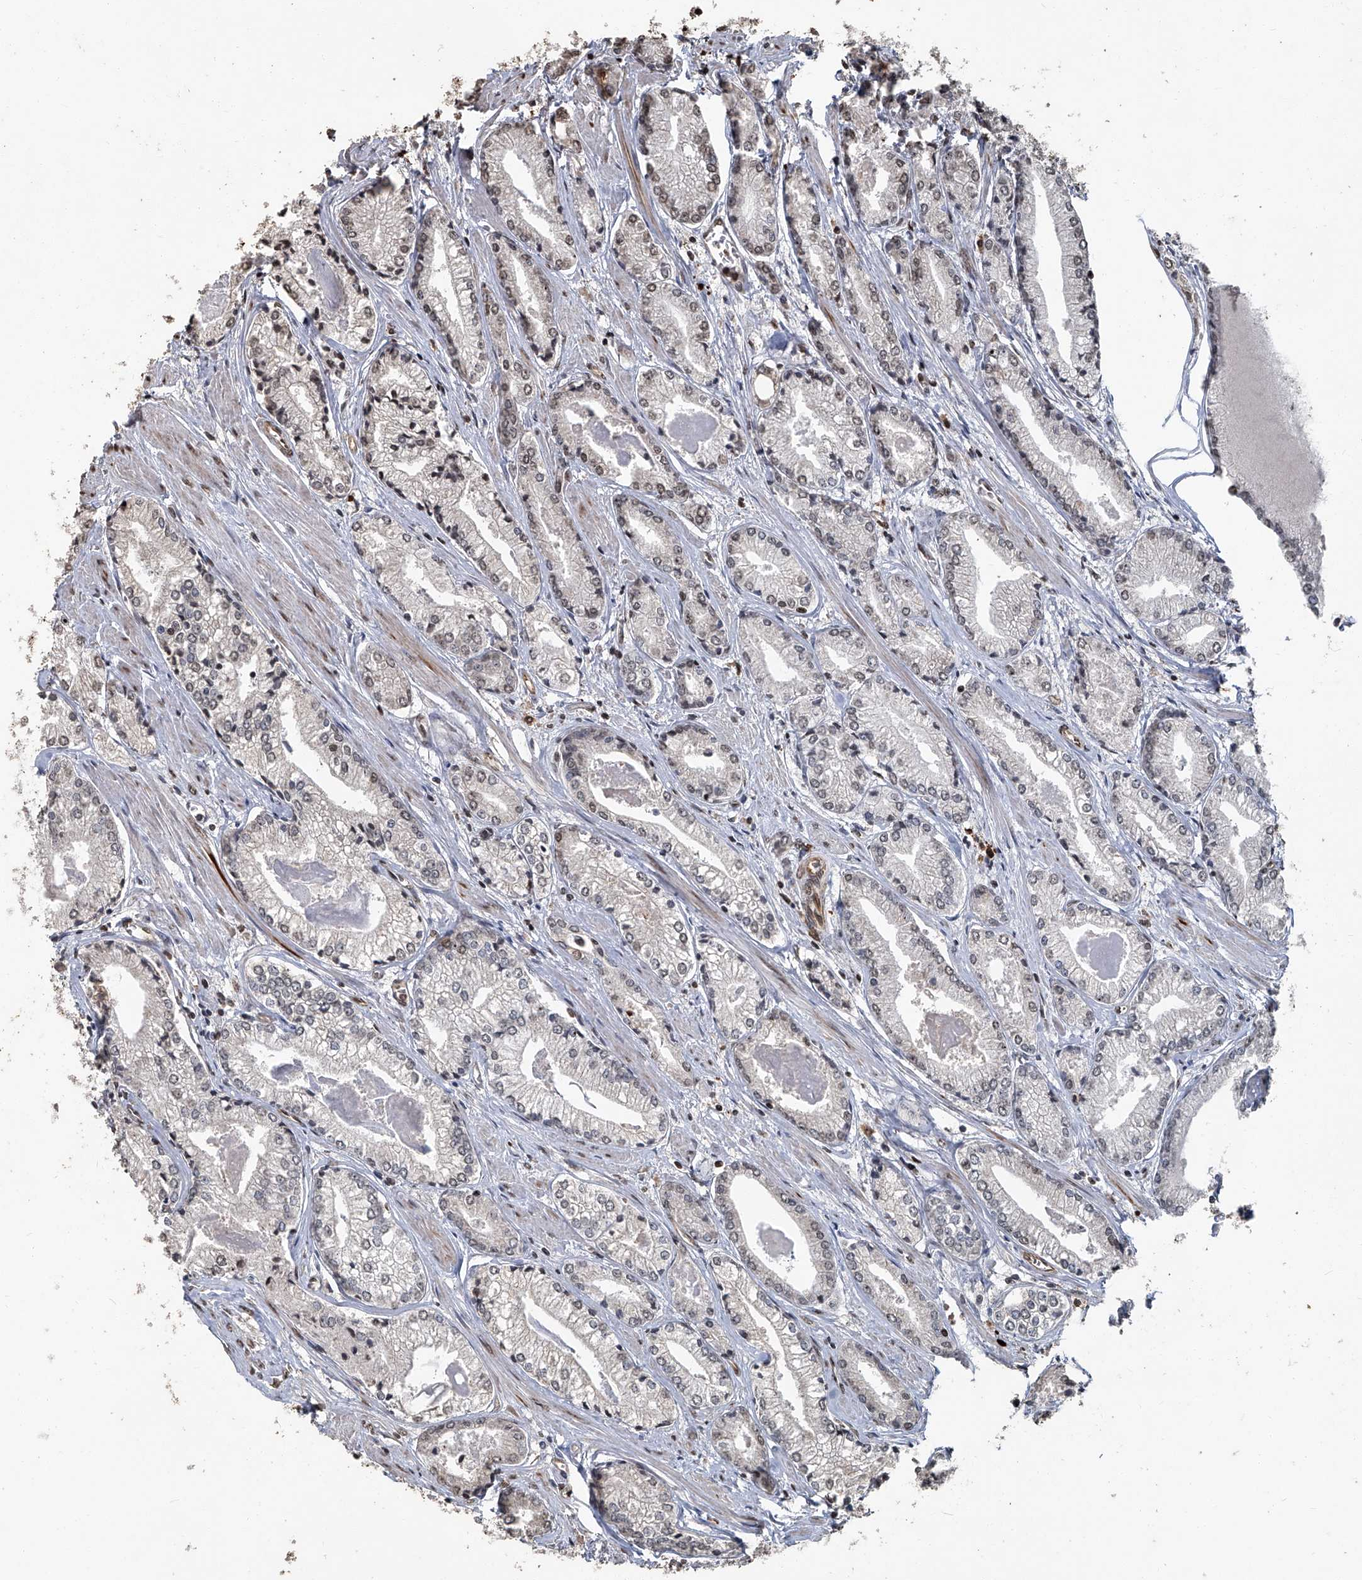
{"staining": {"intensity": "weak", "quantity": "<25%", "location": "cytoplasmic/membranous,nuclear"}, "tissue": "prostate cancer", "cell_type": "Tumor cells", "image_type": "cancer", "snomed": [{"axis": "morphology", "description": "Adenocarcinoma, Low grade"}, {"axis": "topography", "description": "Prostate"}], "caption": "An immunohistochemistry photomicrograph of prostate low-grade adenocarcinoma is shown. There is no staining in tumor cells of prostate low-grade adenocarcinoma. Brightfield microscopy of IHC stained with DAB (3,3'-diaminobenzidine) (brown) and hematoxylin (blue), captured at high magnification.", "gene": "GPR132", "patient": {"sex": "male", "age": 60}}